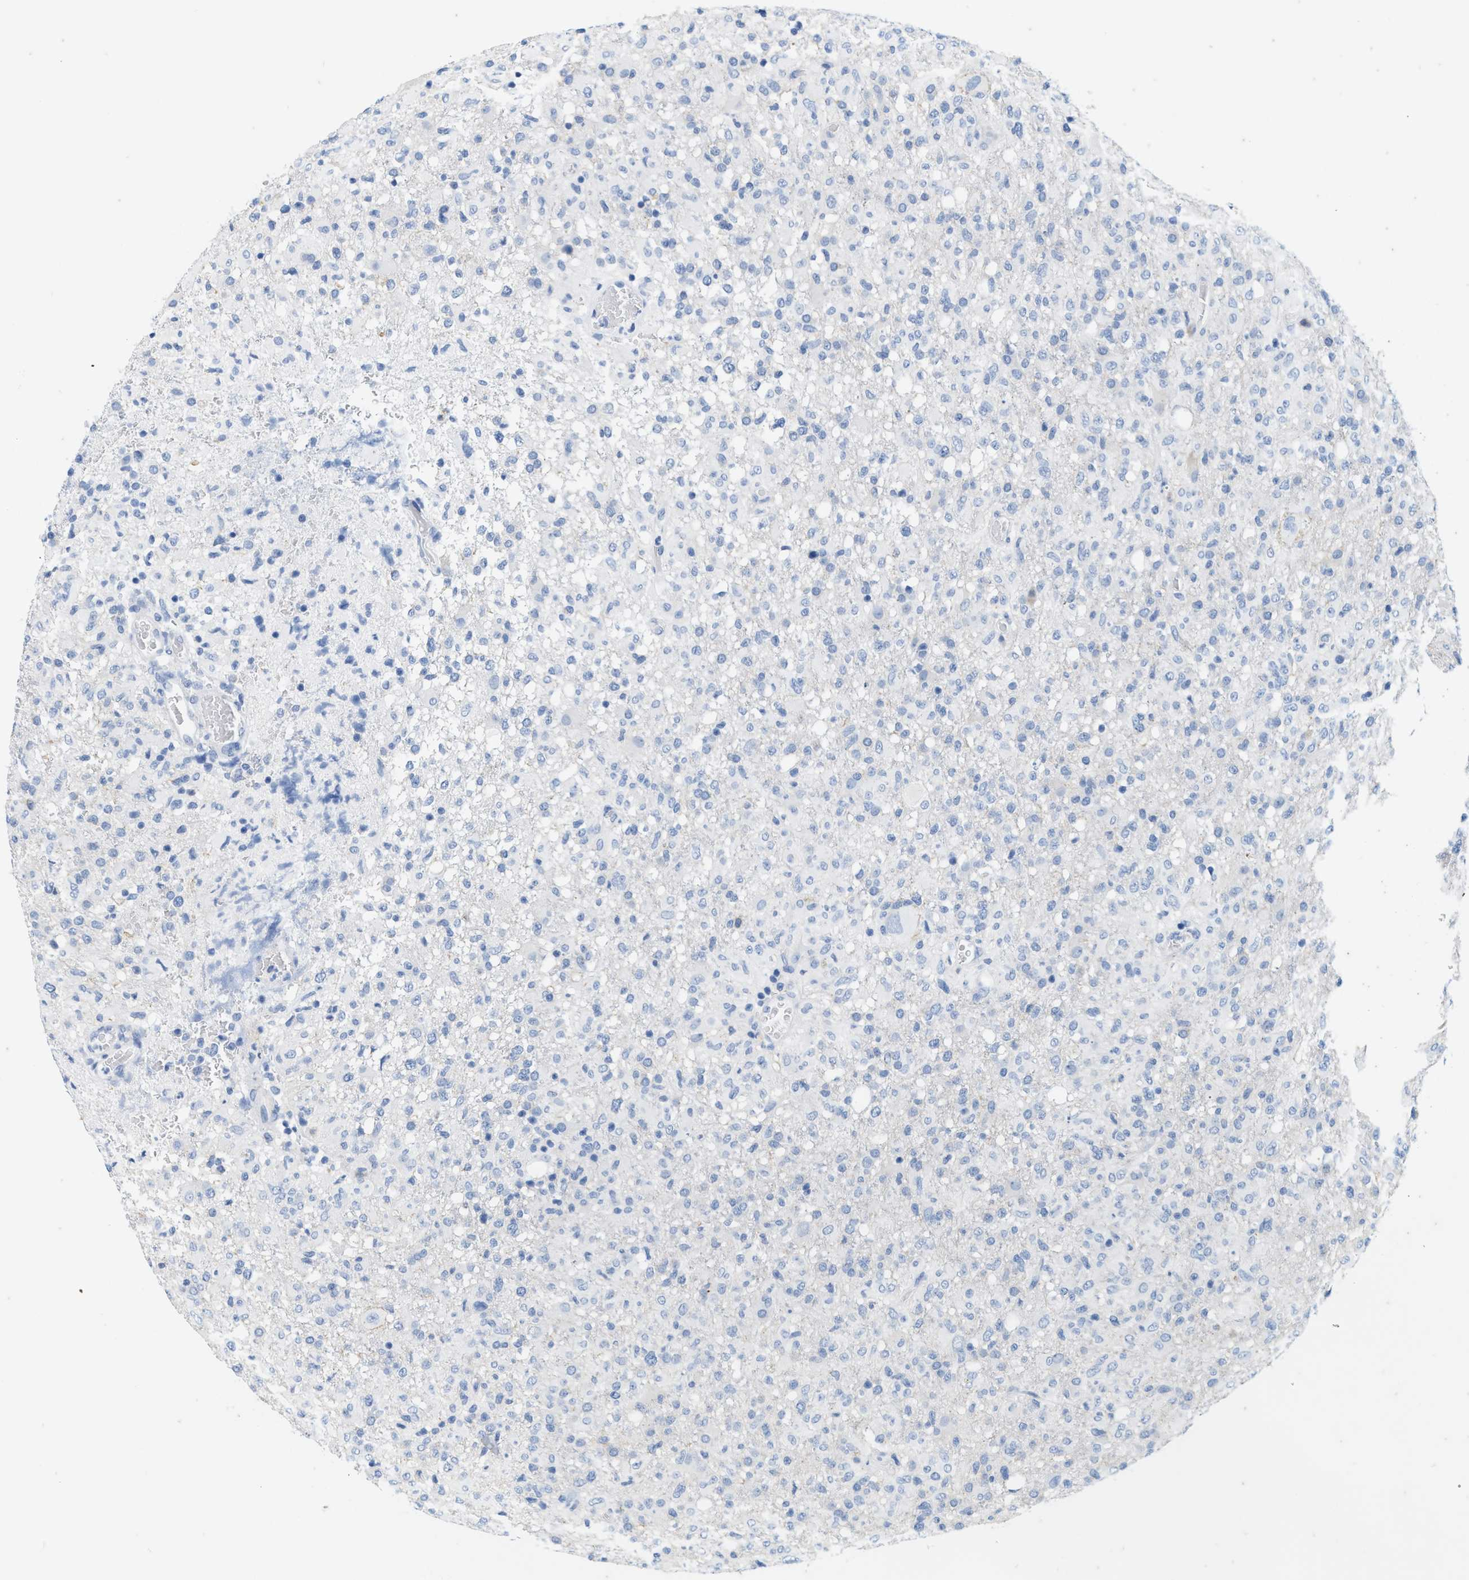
{"staining": {"intensity": "negative", "quantity": "none", "location": "none"}, "tissue": "glioma", "cell_type": "Tumor cells", "image_type": "cancer", "snomed": [{"axis": "morphology", "description": "Glioma, malignant, High grade"}, {"axis": "topography", "description": "Brain"}], "caption": "IHC histopathology image of neoplastic tissue: glioma stained with DAB (3,3'-diaminobenzidine) shows no significant protein positivity in tumor cells. (DAB (3,3'-diaminobenzidine) immunohistochemistry (IHC) with hematoxylin counter stain).", "gene": "ABCB11", "patient": {"sex": "female", "age": 57}}